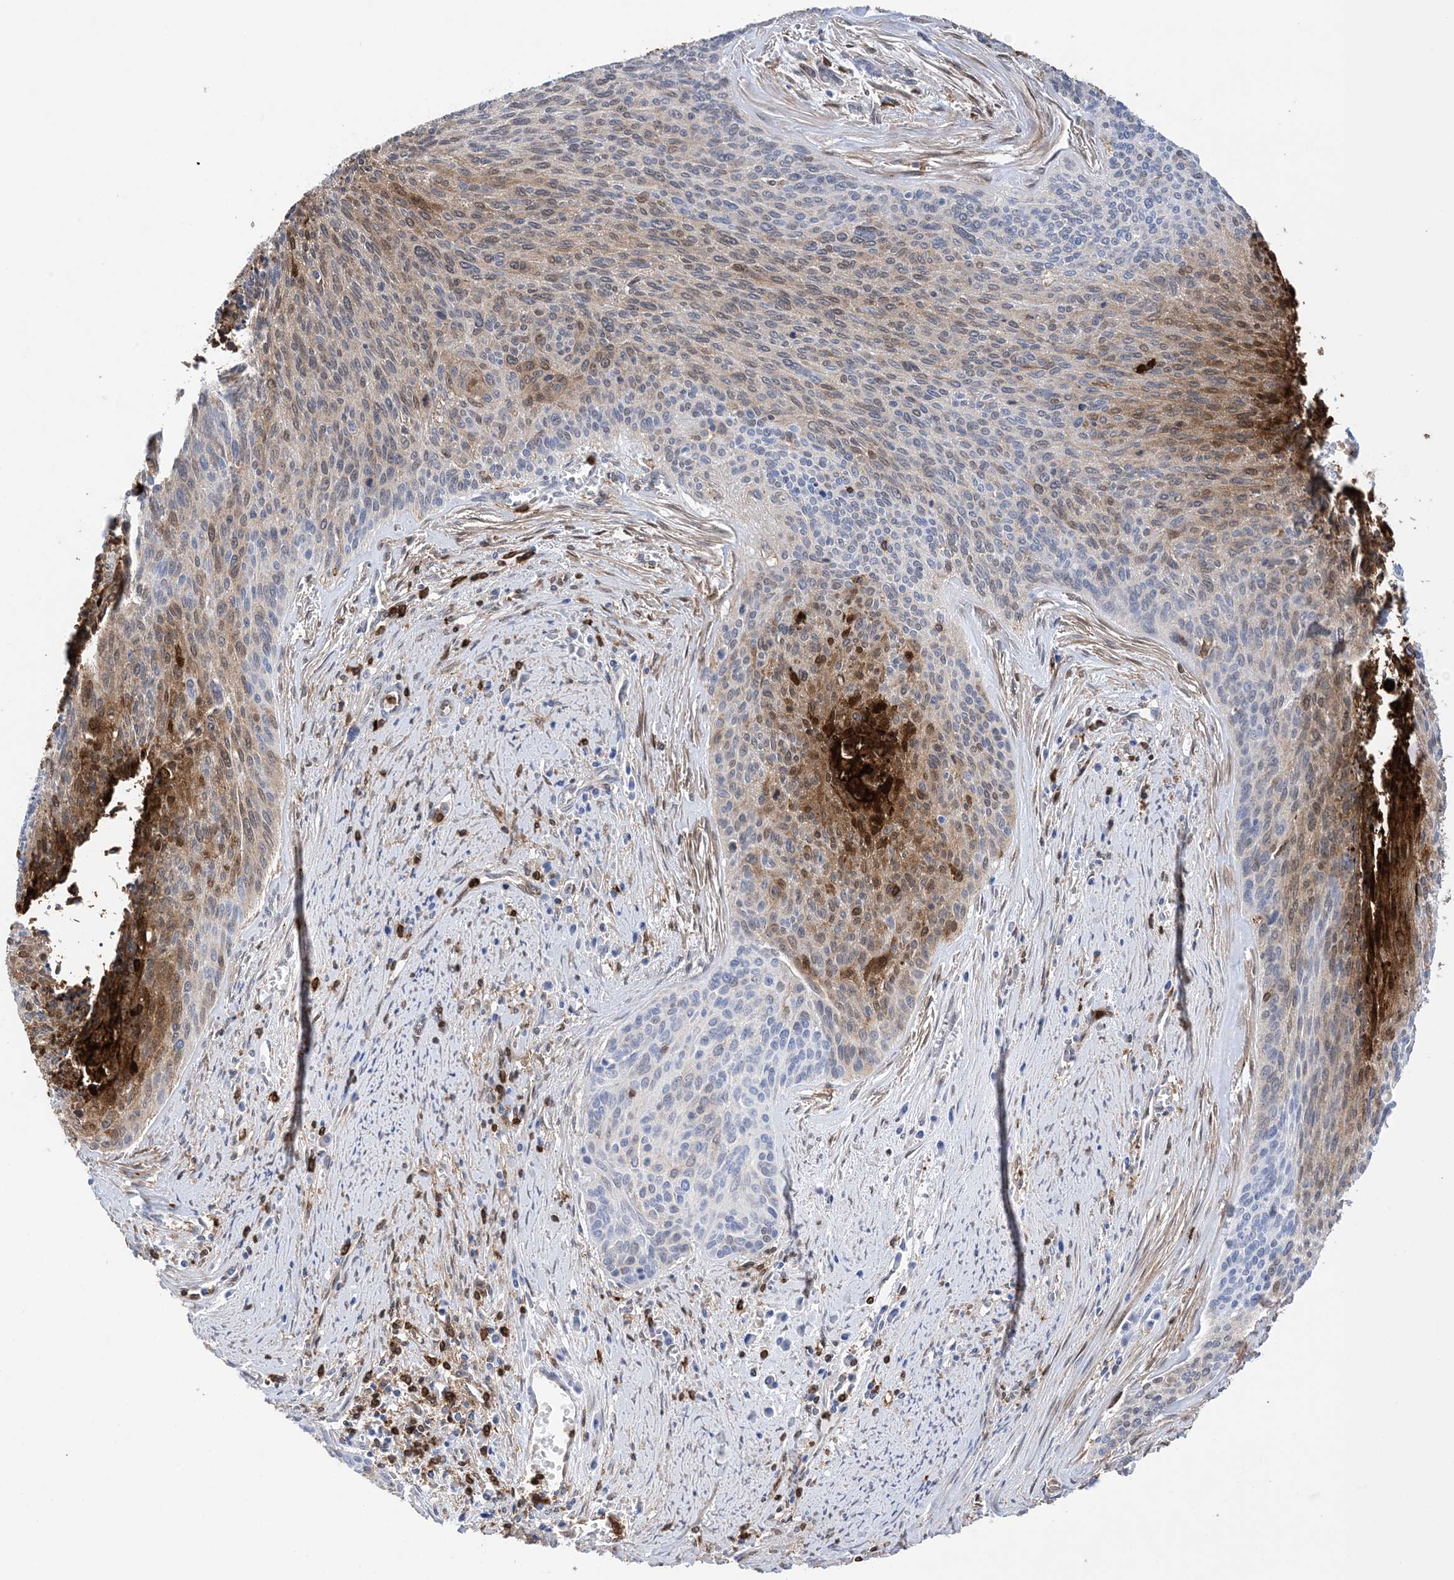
{"staining": {"intensity": "moderate", "quantity": "<25%", "location": "cytoplasmic/membranous"}, "tissue": "cervical cancer", "cell_type": "Tumor cells", "image_type": "cancer", "snomed": [{"axis": "morphology", "description": "Squamous cell carcinoma, NOS"}, {"axis": "topography", "description": "Cervix"}], "caption": "Human squamous cell carcinoma (cervical) stained with a brown dye shows moderate cytoplasmic/membranous positive positivity in approximately <25% of tumor cells.", "gene": "ANXA1", "patient": {"sex": "female", "age": 55}}